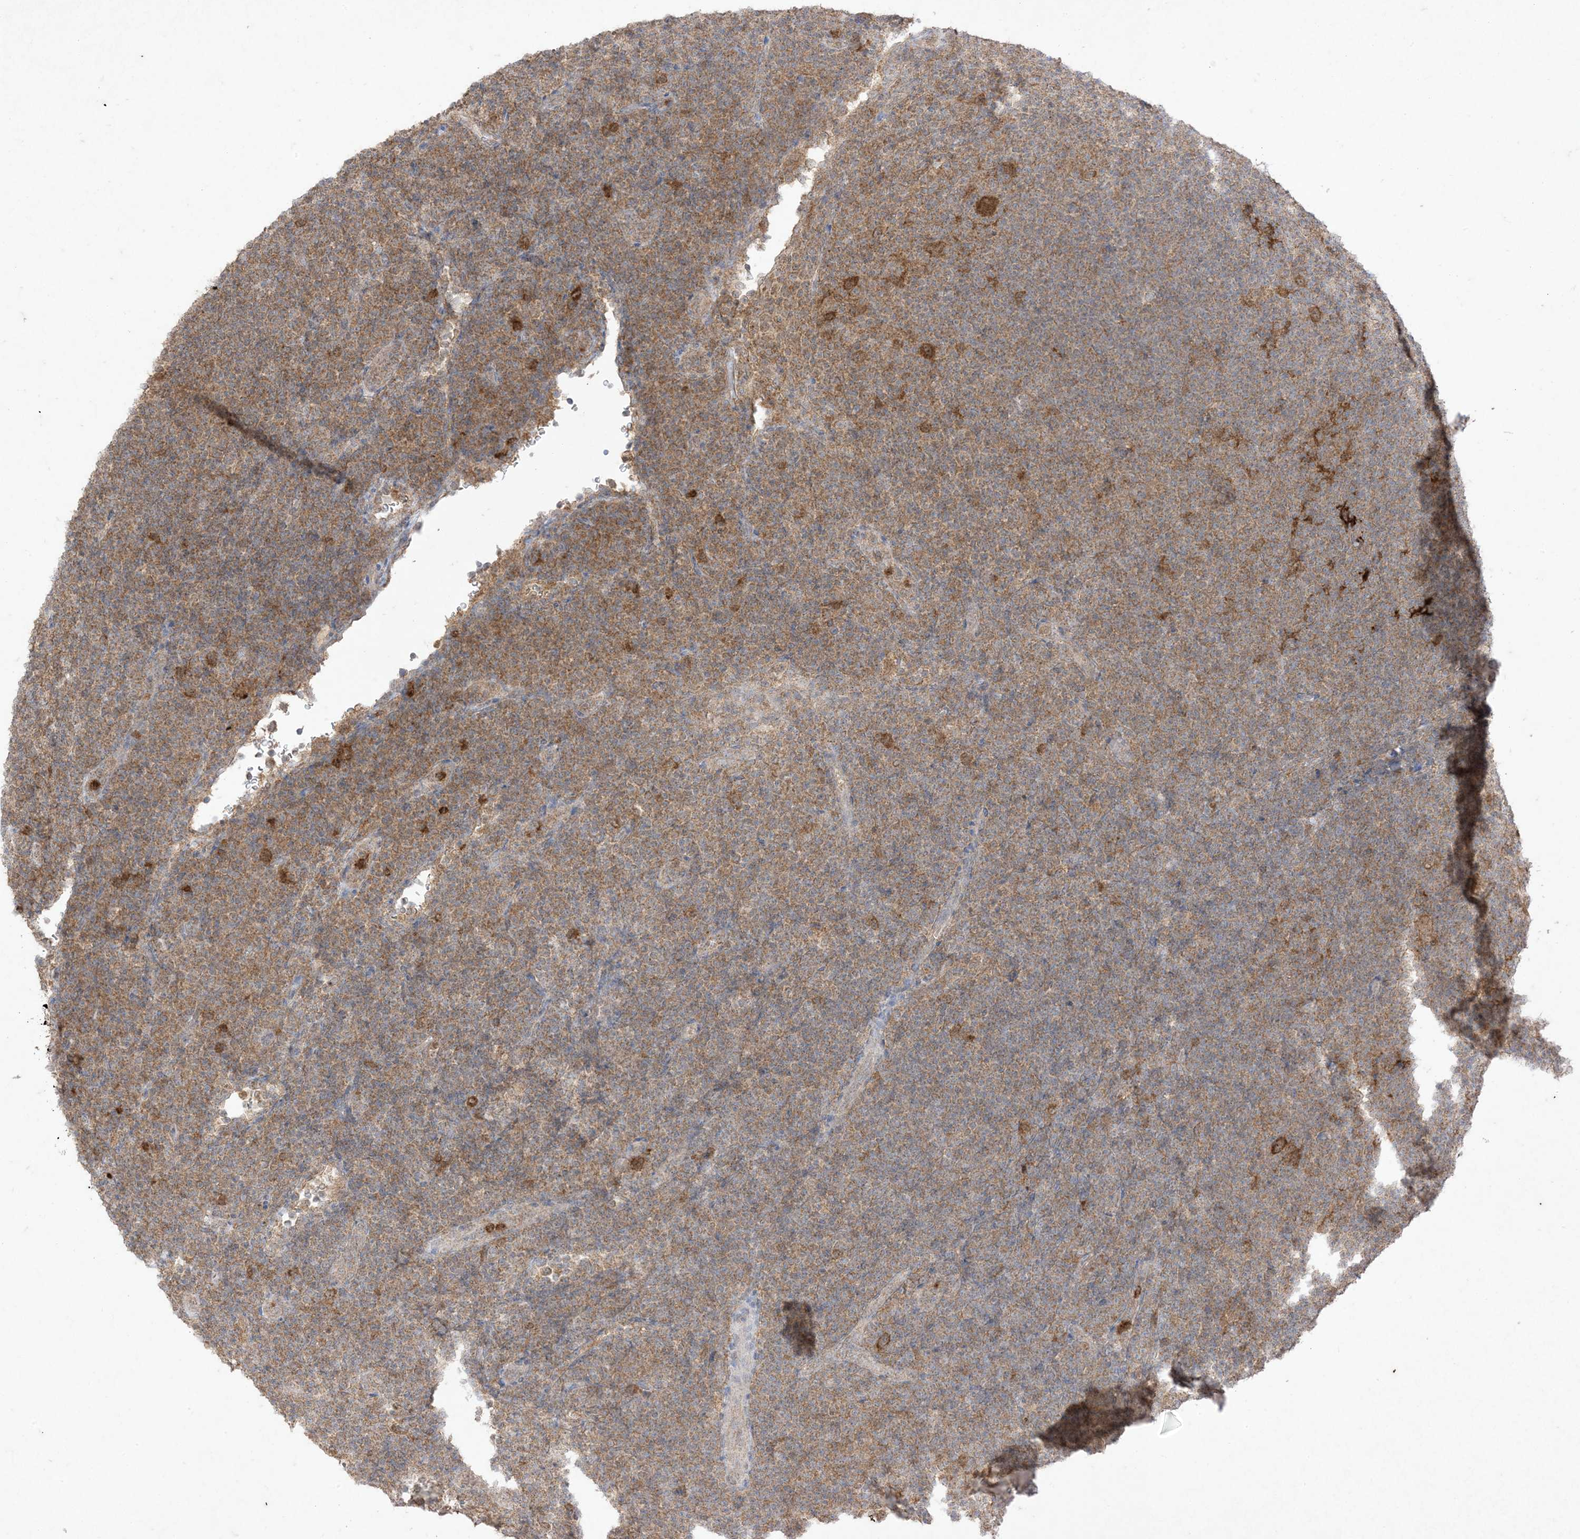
{"staining": {"intensity": "moderate", "quantity": ">75%", "location": "cytoplasmic/membranous"}, "tissue": "lymphoma", "cell_type": "Tumor cells", "image_type": "cancer", "snomed": [{"axis": "morphology", "description": "Hodgkin's disease, NOS"}, {"axis": "topography", "description": "Lymph node"}], "caption": "Lymphoma stained for a protein (brown) displays moderate cytoplasmic/membranous positive expression in approximately >75% of tumor cells.", "gene": "UBE2C", "patient": {"sex": "female", "age": 57}}